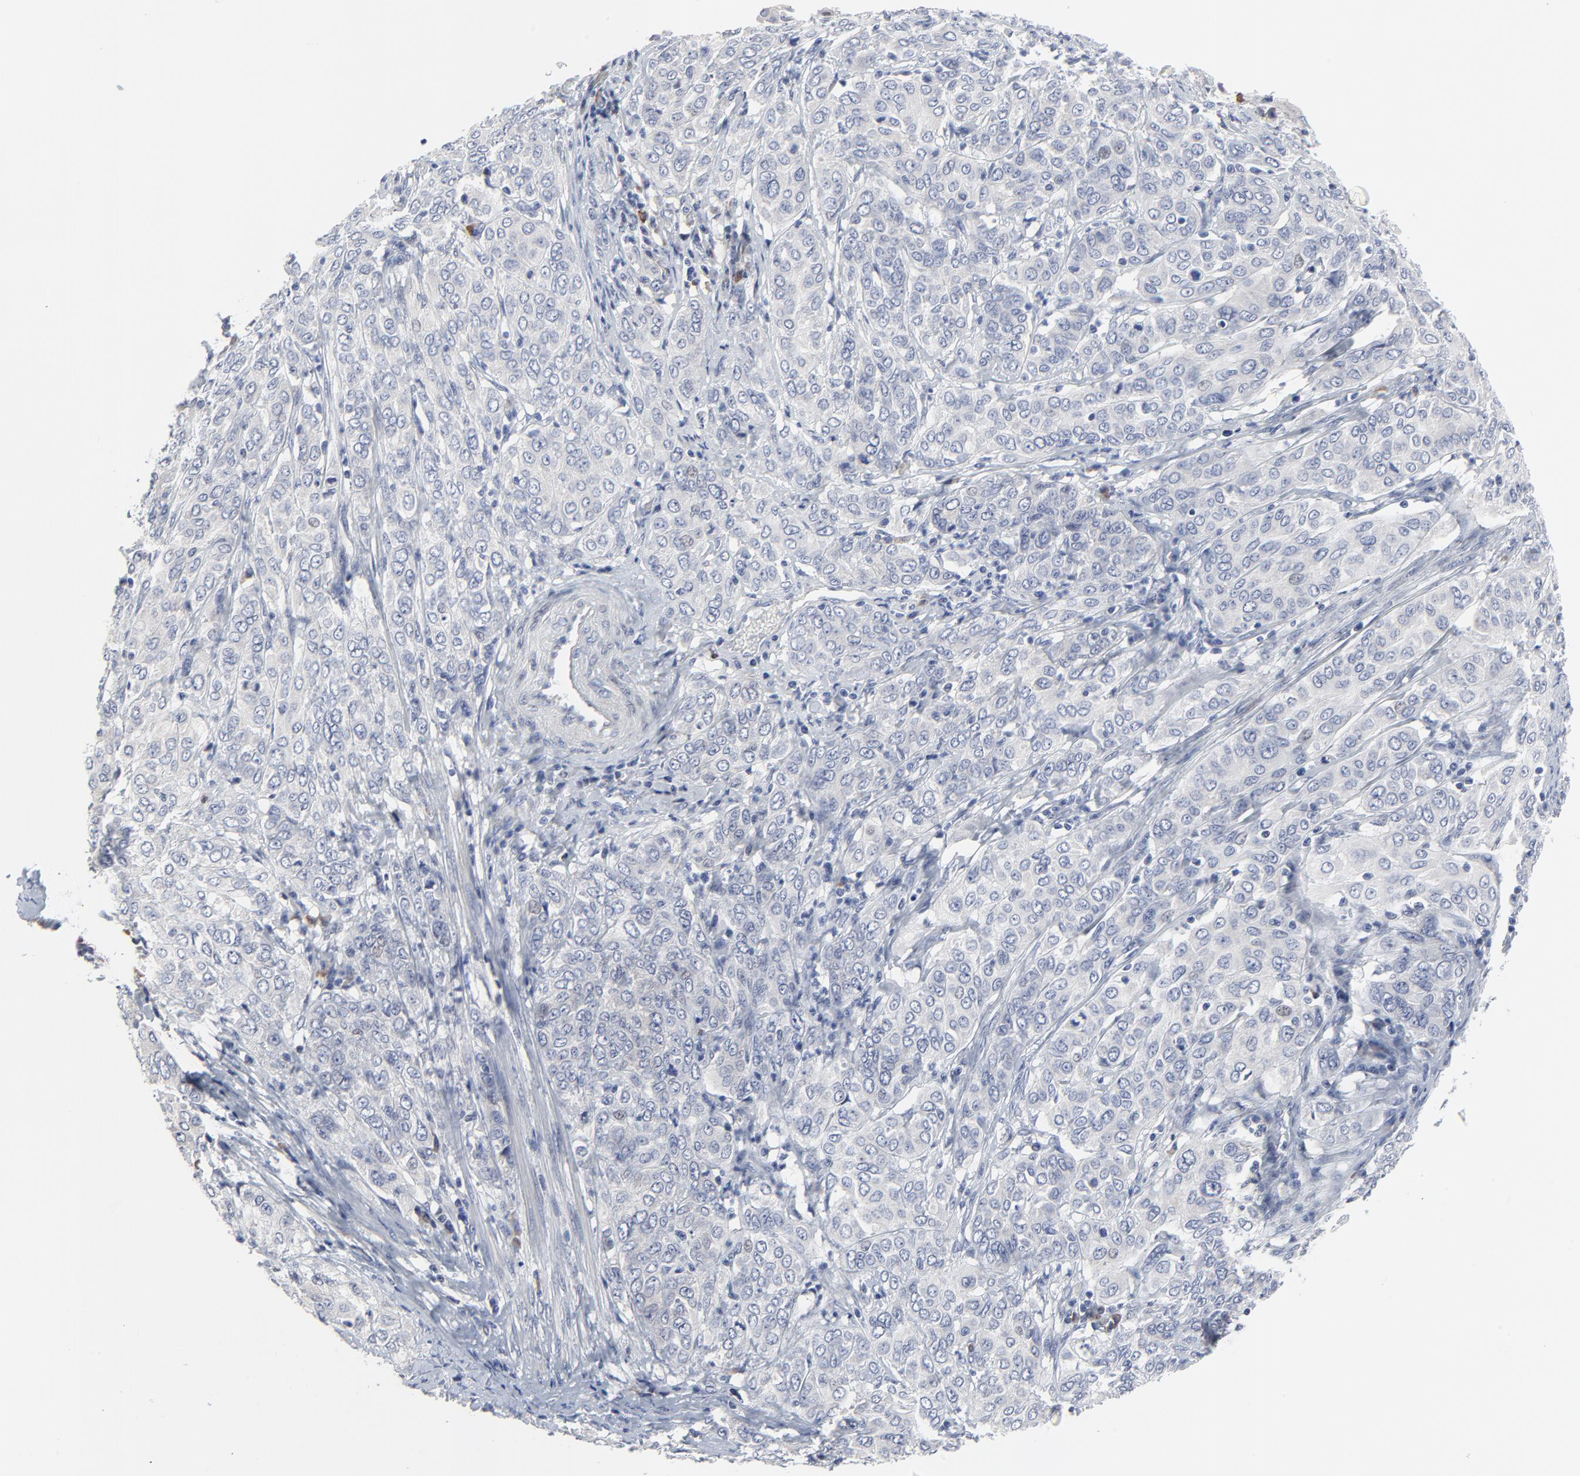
{"staining": {"intensity": "negative", "quantity": "none", "location": "none"}, "tissue": "cervical cancer", "cell_type": "Tumor cells", "image_type": "cancer", "snomed": [{"axis": "morphology", "description": "Squamous cell carcinoma, NOS"}, {"axis": "topography", "description": "Cervix"}], "caption": "Immunohistochemistry (IHC) image of human cervical cancer (squamous cell carcinoma) stained for a protein (brown), which demonstrates no expression in tumor cells.", "gene": "NLGN3", "patient": {"sex": "female", "age": 38}}